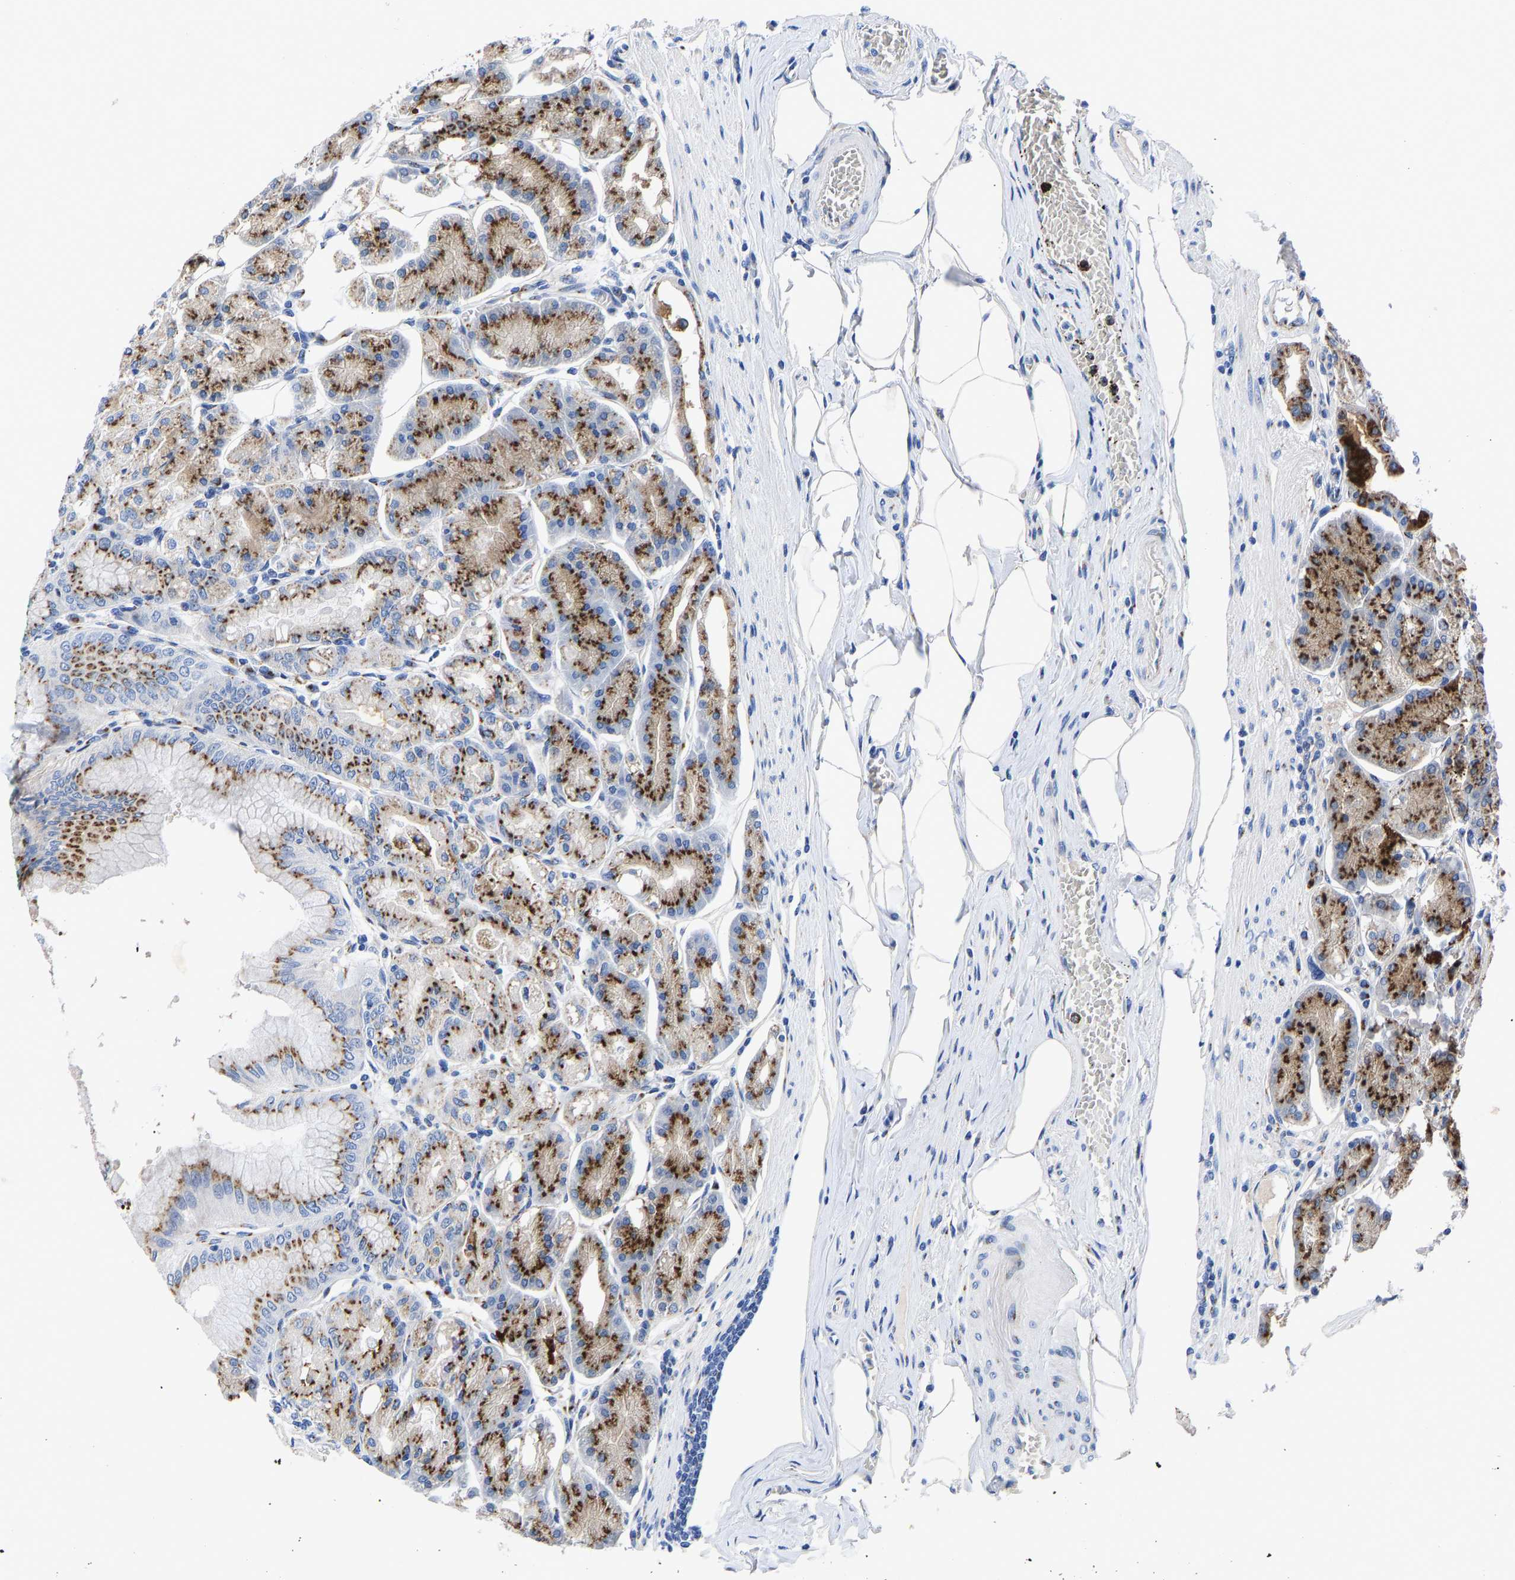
{"staining": {"intensity": "strong", "quantity": ">75%", "location": "cytoplasmic/membranous"}, "tissue": "stomach", "cell_type": "Glandular cells", "image_type": "normal", "snomed": [{"axis": "morphology", "description": "Normal tissue, NOS"}, {"axis": "topography", "description": "Stomach, lower"}], "caption": "Normal stomach shows strong cytoplasmic/membranous expression in approximately >75% of glandular cells.", "gene": "TMEM87A", "patient": {"sex": "male", "age": 71}}